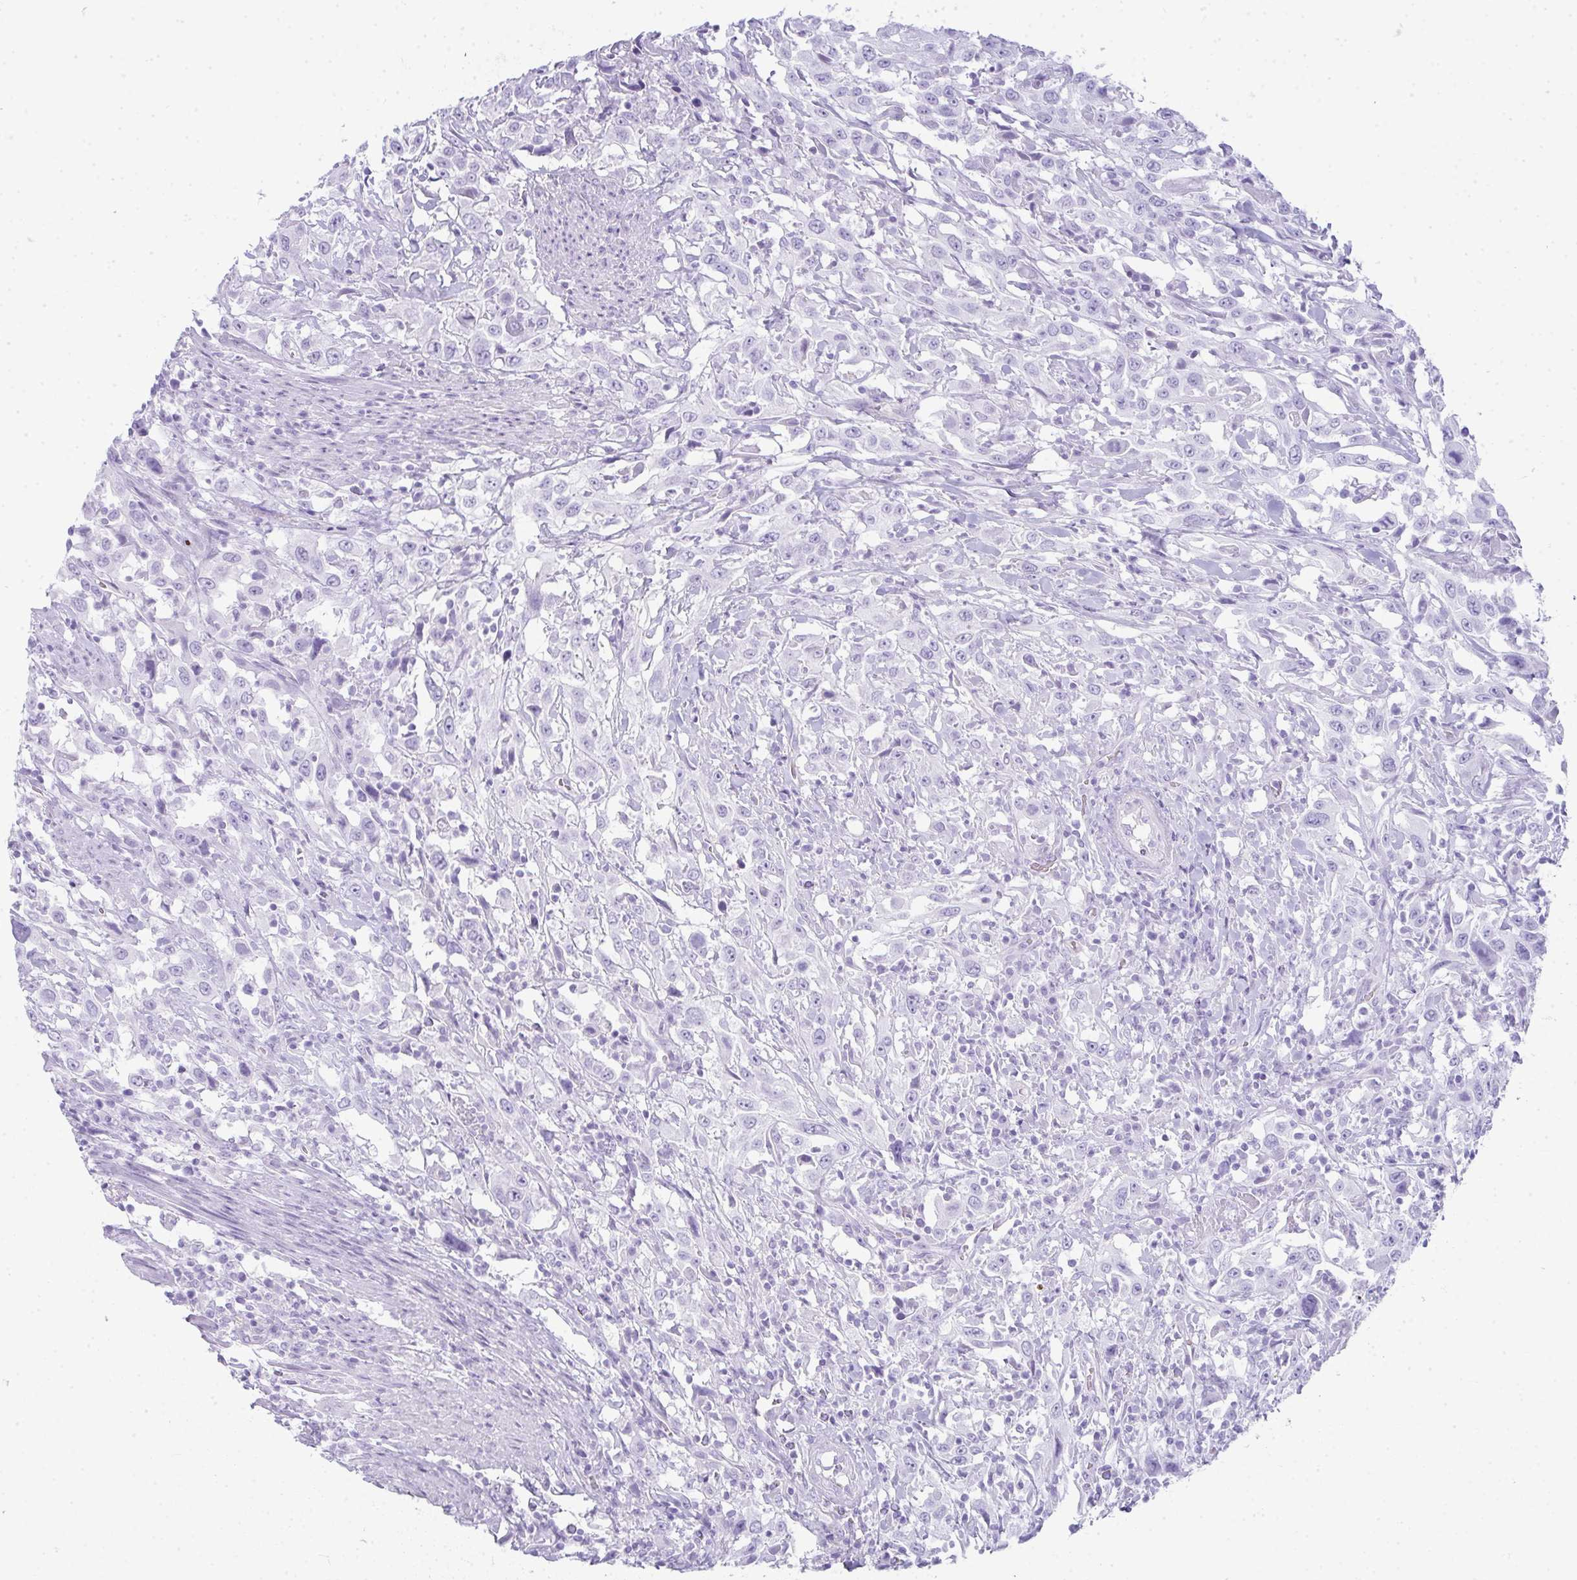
{"staining": {"intensity": "negative", "quantity": "none", "location": "none"}, "tissue": "urothelial cancer", "cell_type": "Tumor cells", "image_type": "cancer", "snomed": [{"axis": "morphology", "description": "Urothelial carcinoma, High grade"}, {"axis": "topography", "description": "Urinary bladder"}], "caption": "Immunohistochemistry (IHC) image of high-grade urothelial carcinoma stained for a protein (brown), which displays no expression in tumor cells.", "gene": "RASL10A", "patient": {"sex": "male", "age": 61}}